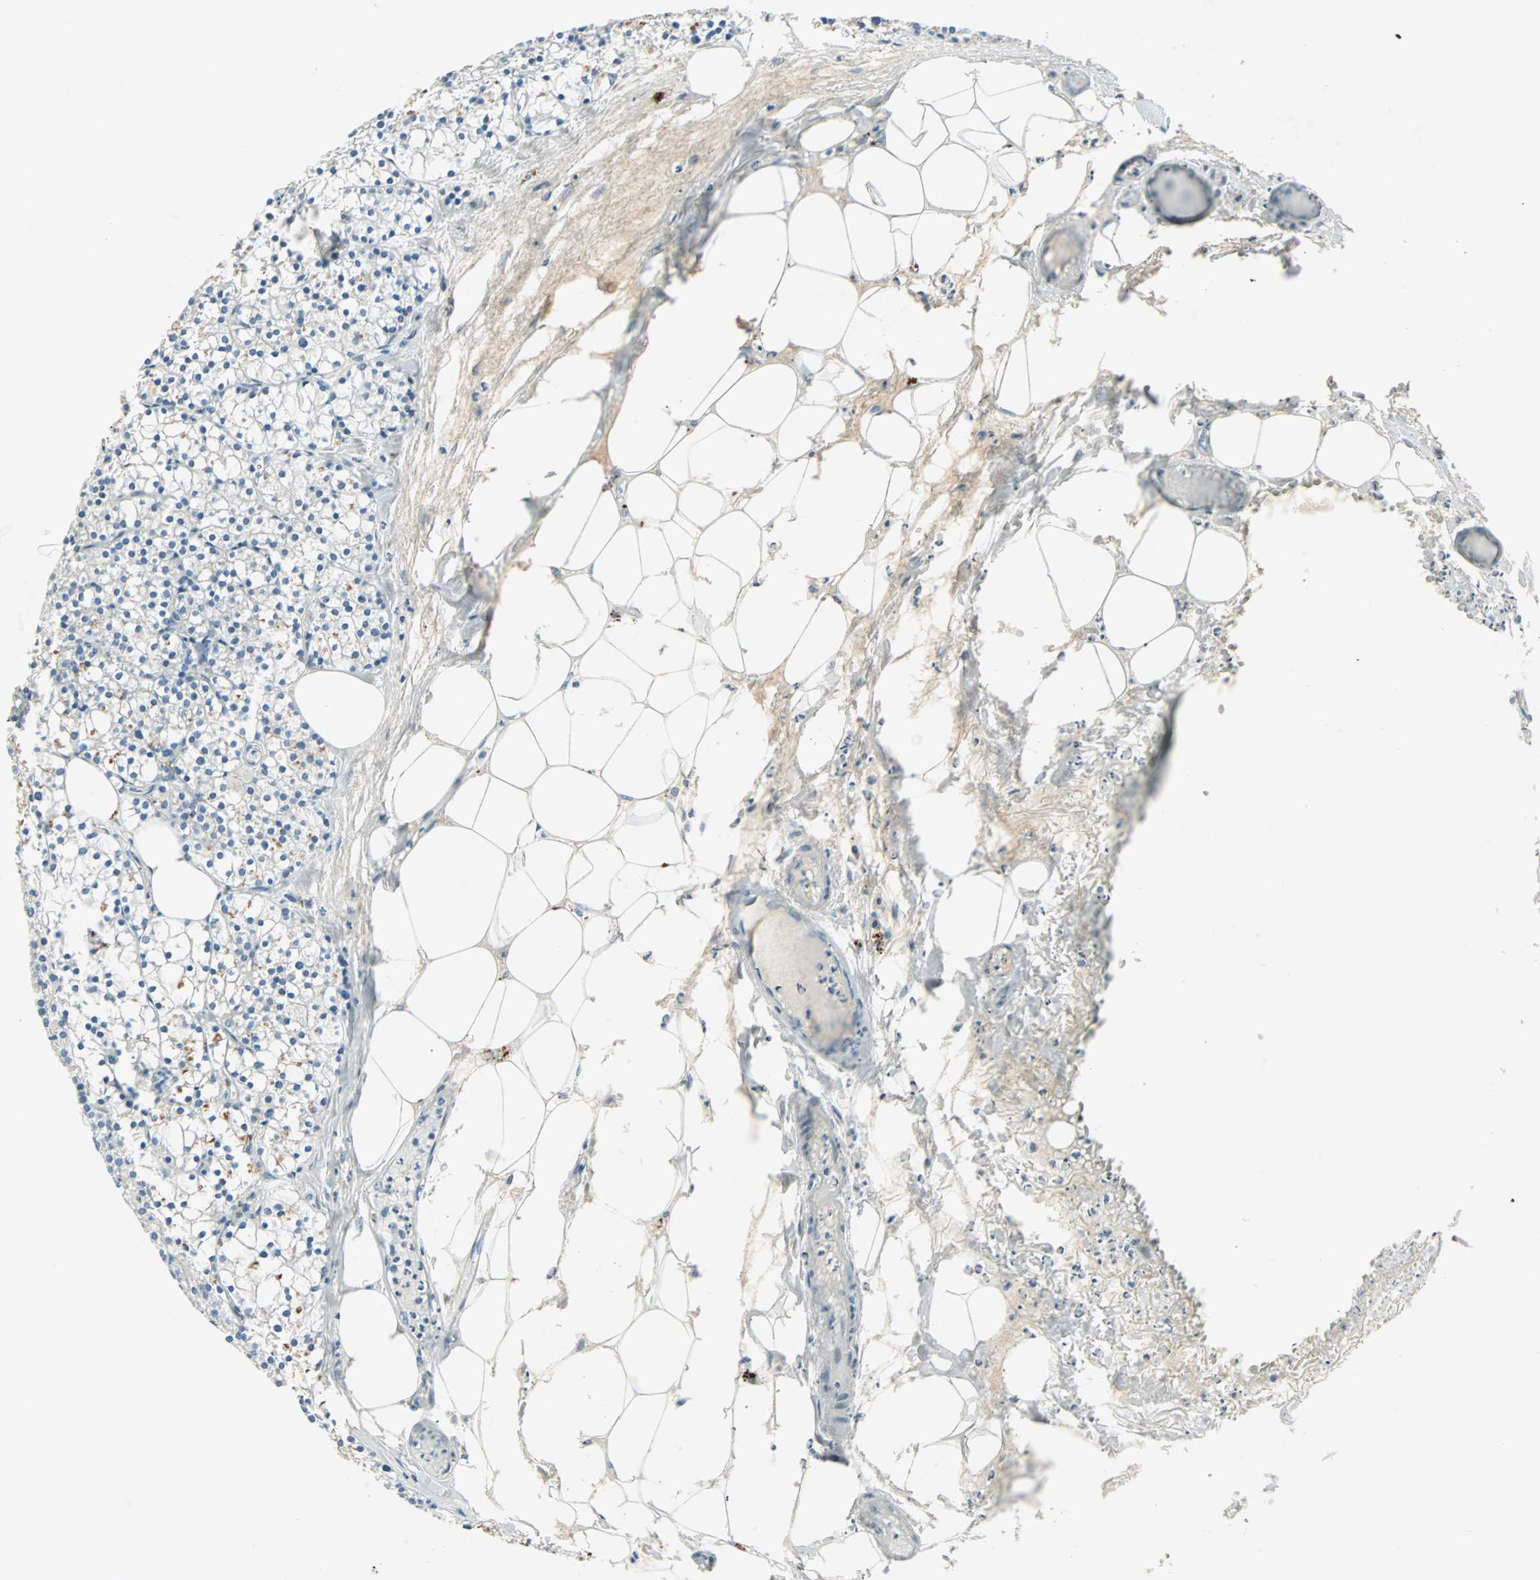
{"staining": {"intensity": "weak", "quantity": "<25%", "location": "nuclear"}, "tissue": "parathyroid gland", "cell_type": "Glandular cells", "image_type": "normal", "snomed": [{"axis": "morphology", "description": "Normal tissue, NOS"}, {"axis": "topography", "description": "Parathyroid gland"}], "caption": "Glandular cells show no significant protein expression in benign parathyroid gland.", "gene": "SIN3A", "patient": {"sex": "female", "age": 63}}